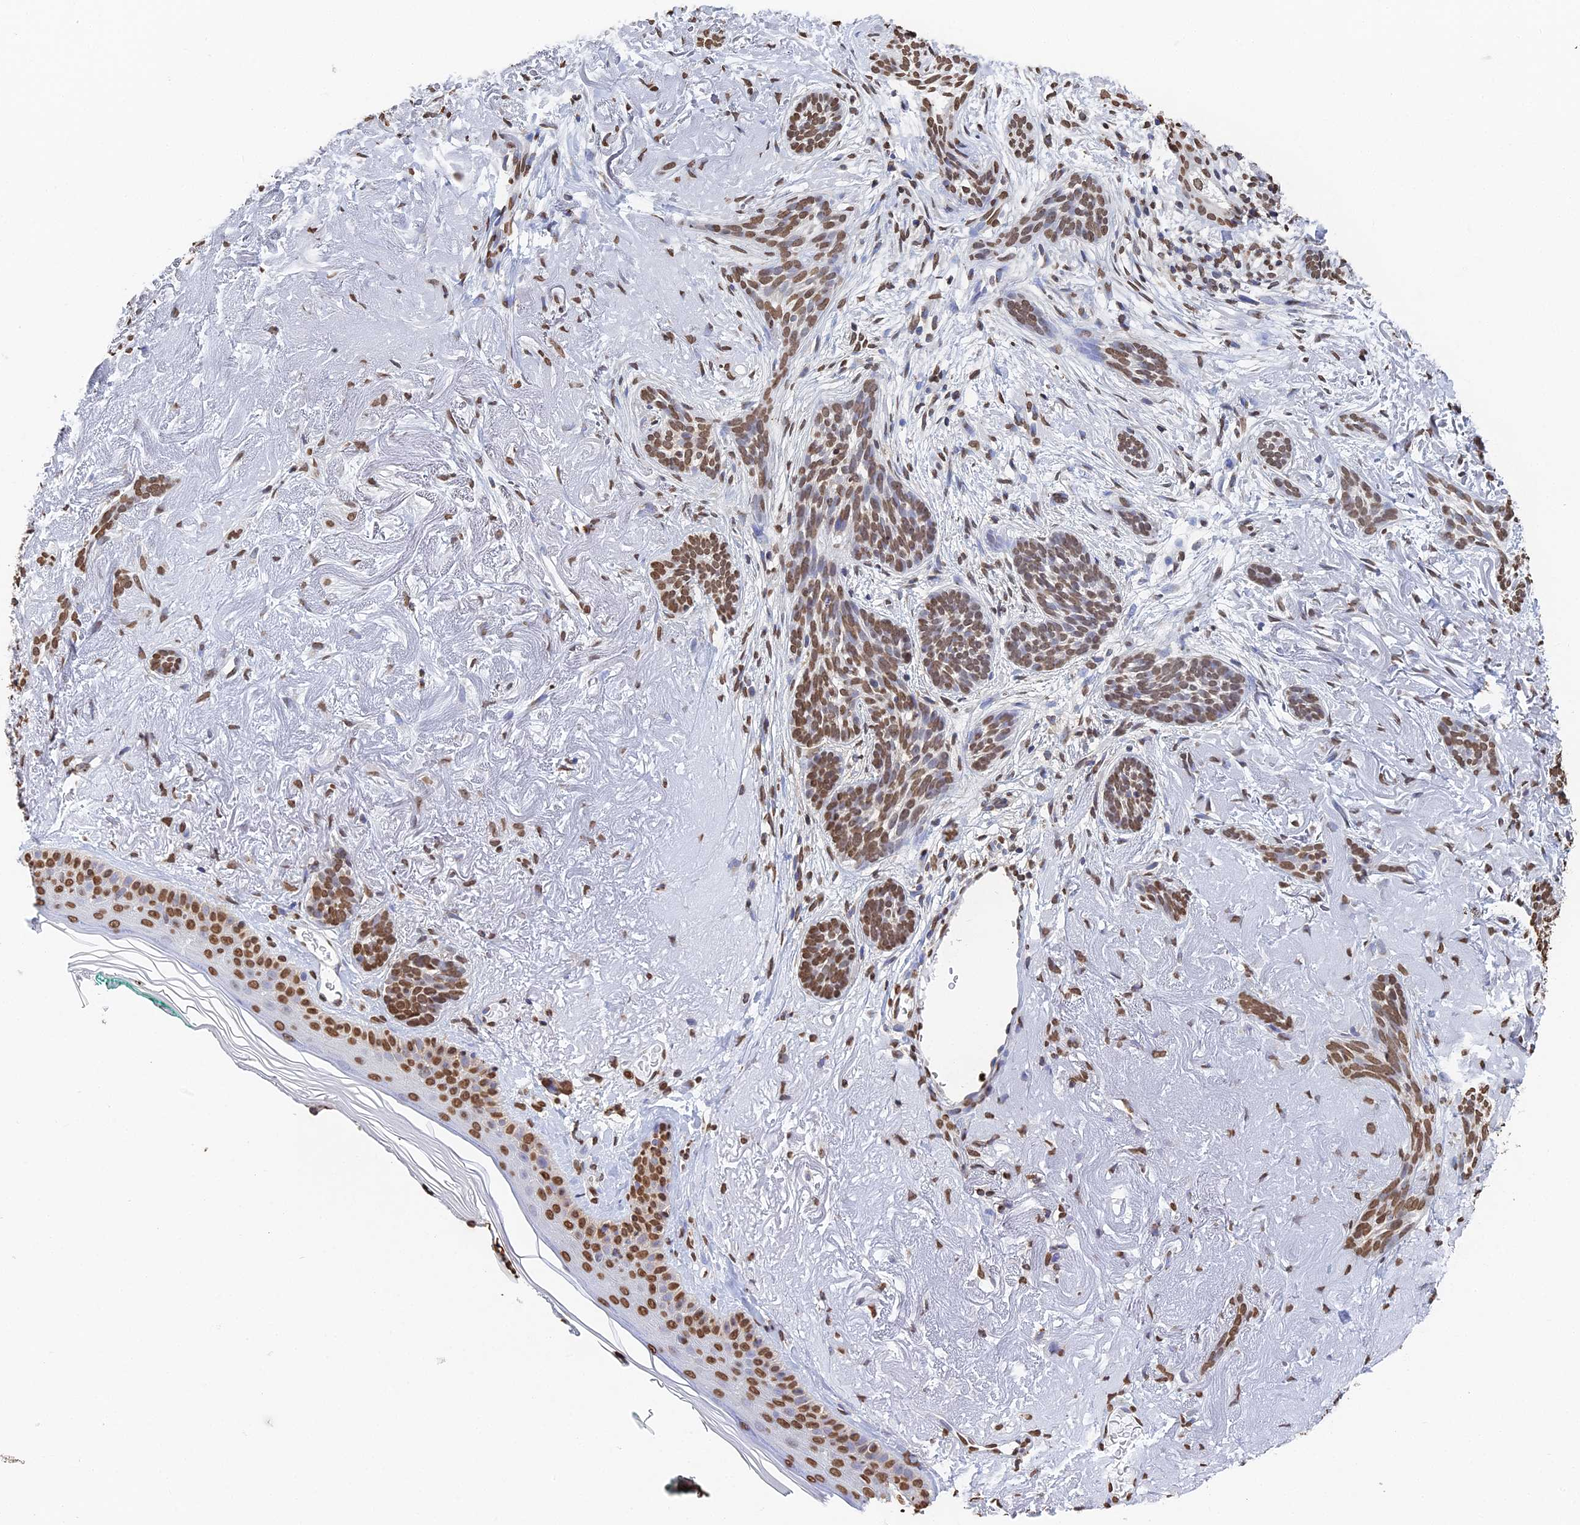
{"staining": {"intensity": "moderate", "quantity": ">75%", "location": "nuclear"}, "tissue": "skin cancer", "cell_type": "Tumor cells", "image_type": "cancer", "snomed": [{"axis": "morphology", "description": "Basal cell carcinoma"}, {"axis": "topography", "description": "Skin"}], "caption": "Human skin cancer stained with a brown dye reveals moderate nuclear positive expression in approximately >75% of tumor cells.", "gene": "GBP3", "patient": {"sex": "male", "age": 71}}